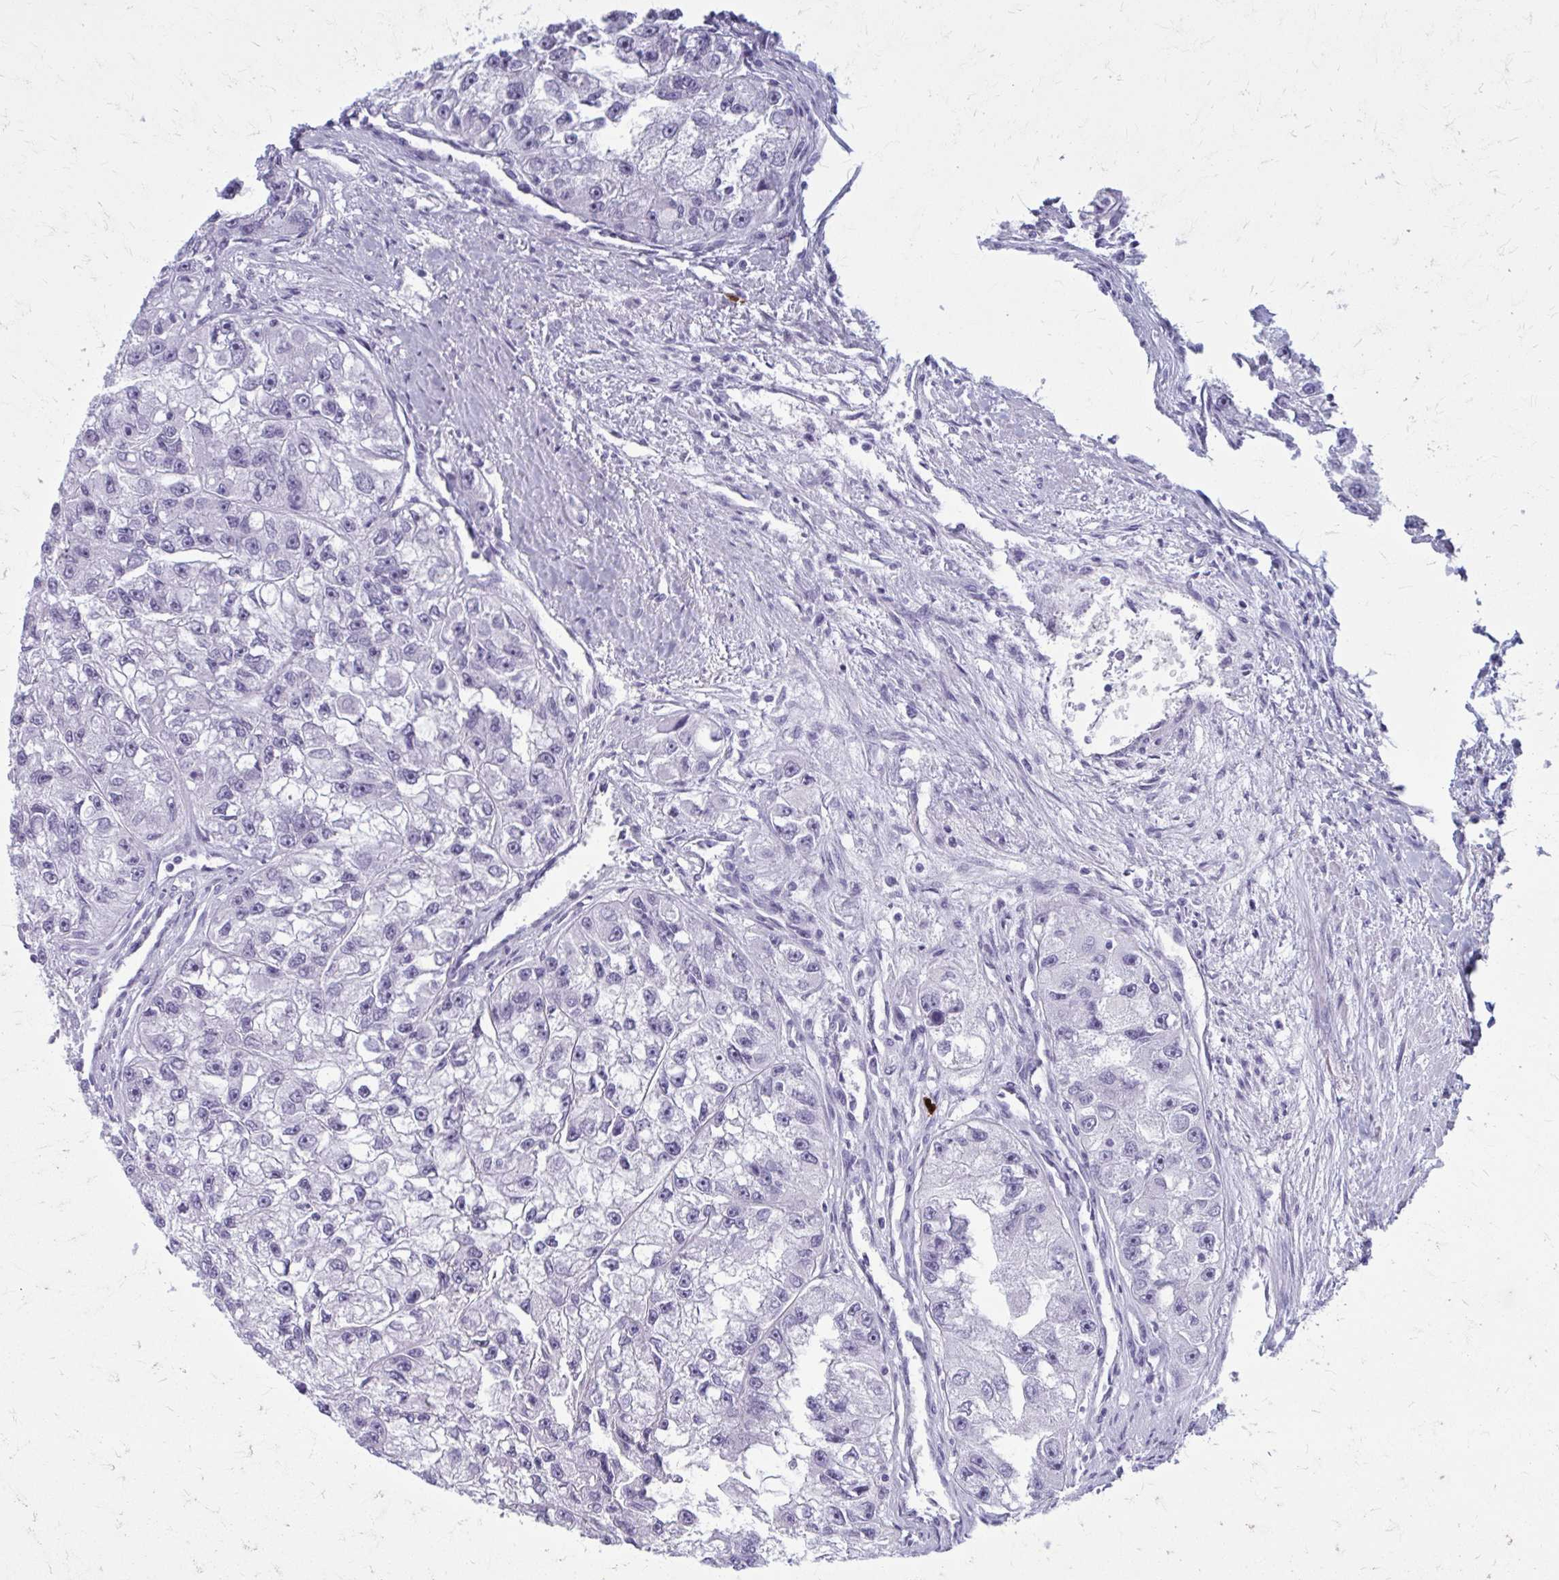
{"staining": {"intensity": "negative", "quantity": "none", "location": "none"}, "tissue": "renal cancer", "cell_type": "Tumor cells", "image_type": "cancer", "snomed": [{"axis": "morphology", "description": "Adenocarcinoma, NOS"}, {"axis": "topography", "description": "Kidney"}], "caption": "Tumor cells show no significant protein positivity in renal cancer (adenocarcinoma).", "gene": "ZDHHC7", "patient": {"sex": "male", "age": 63}}